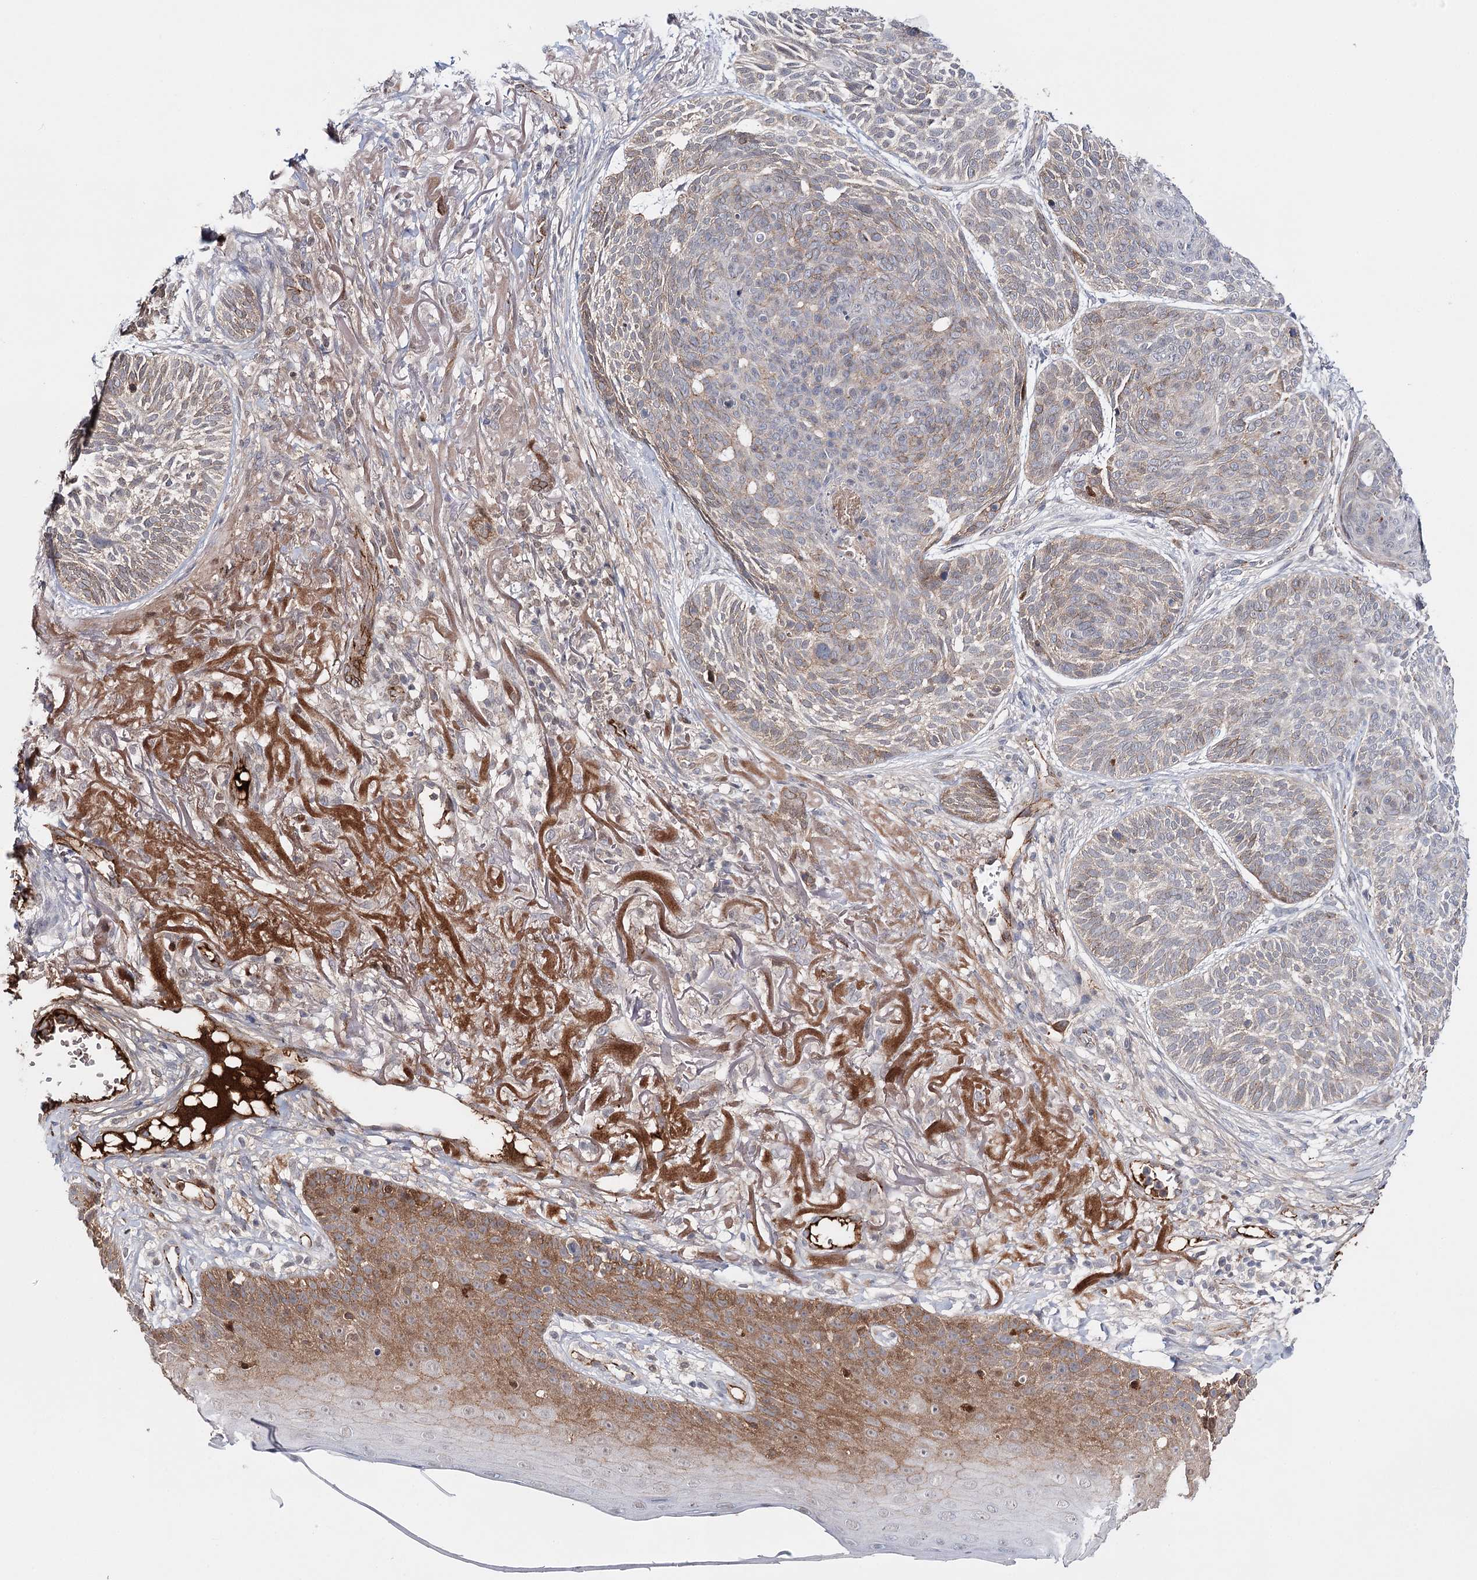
{"staining": {"intensity": "weak", "quantity": "25%-75%", "location": "cytoplasmic/membranous"}, "tissue": "skin cancer", "cell_type": "Tumor cells", "image_type": "cancer", "snomed": [{"axis": "morphology", "description": "Normal tissue, NOS"}, {"axis": "morphology", "description": "Basal cell carcinoma"}, {"axis": "topography", "description": "Skin"}], "caption": "A low amount of weak cytoplasmic/membranous staining is present in approximately 25%-75% of tumor cells in basal cell carcinoma (skin) tissue.", "gene": "PKP4", "patient": {"sex": "male", "age": 66}}